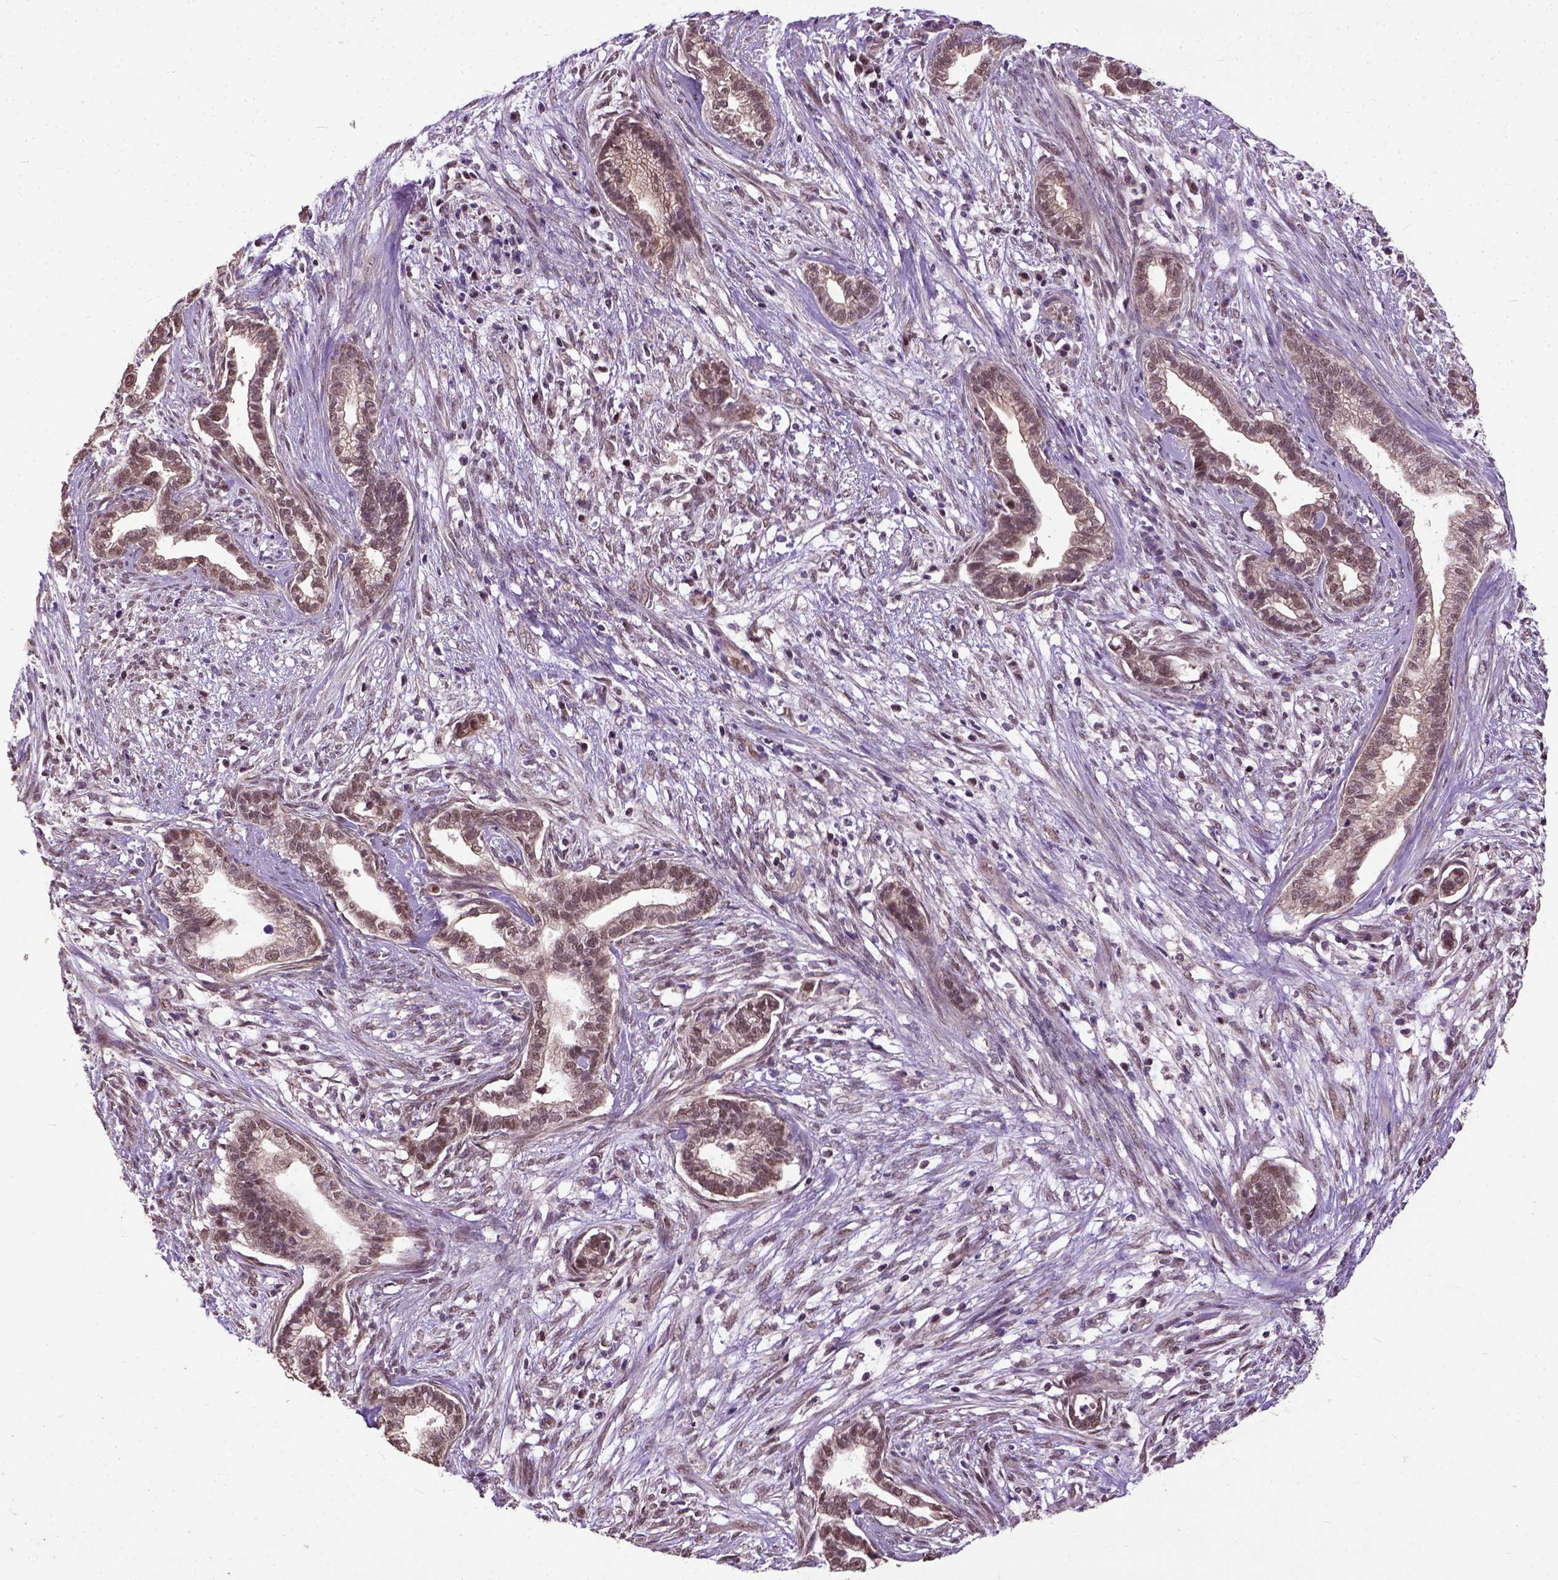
{"staining": {"intensity": "moderate", "quantity": ">75%", "location": "nuclear"}, "tissue": "cervical cancer", "cell_type": "Tumor cells", "image_type": "cancer", "snomed": [{"axis": "morphology", "description": "Adenocarcinoma, NOS"}, {"axis": "topography", "description": "Cervix"}], "caption": "Moderate nuclear expression for a protein is identified in about >75% of tumor cells of cervical cancer (adenocarcinoma) using immunohistochemistry (IHC).", "gene": "UBA3", "patient": {"sex": "female", "age": 62}}